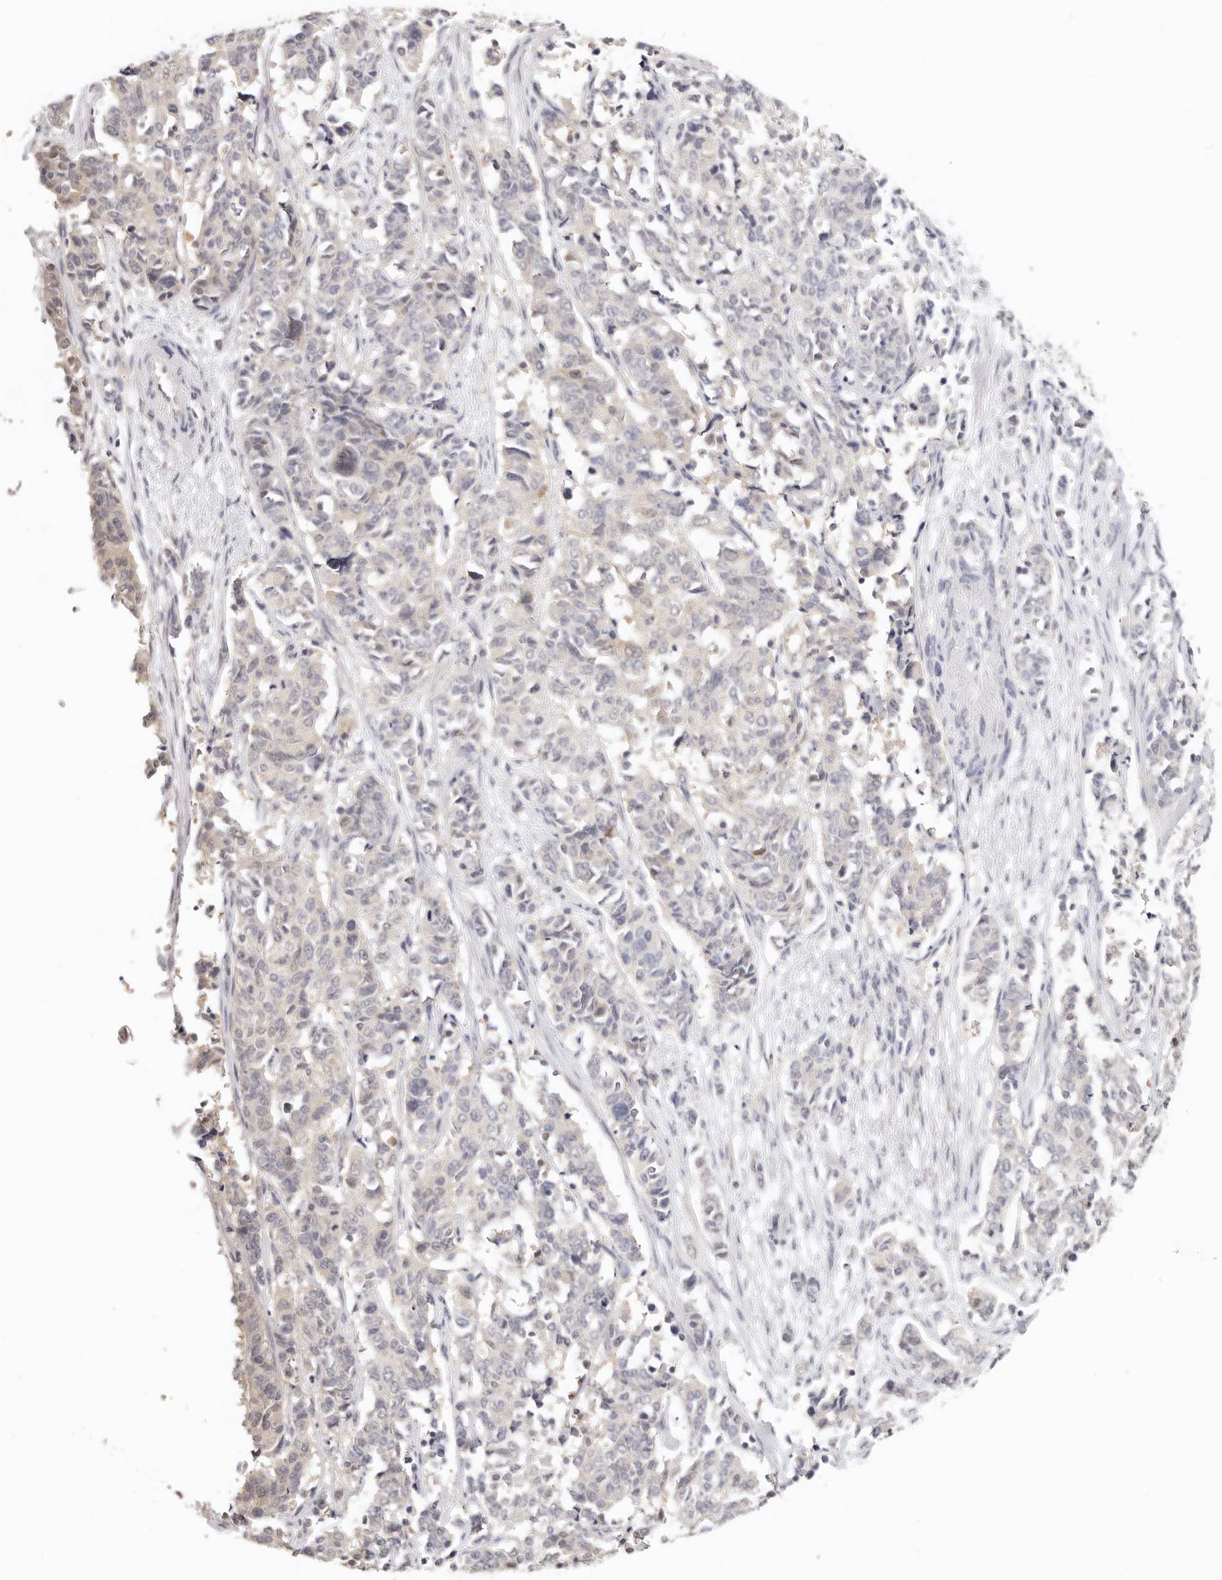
{"staining": {"intensity": "negative", "quantity": "none", "location": "none"}, "tissue": "cervical cancer", "cell_type": "Tumor cells", "image_type": "cancer", "snomed": [{"axis": "morphology", "description": "Normal tissue, NOS"}, {"axis": "morphology", "description": "Squamous cell carcinoma, NOS"}, {"axis": "topography", "description": "Cervix"}], "caption": "This is an IHC histopathology image of human squamous cell carcinoma (cervical). There is no staining in tumor cells.", "gene": "GGPS1", "patient": {"sex": "female", "age": 35}}